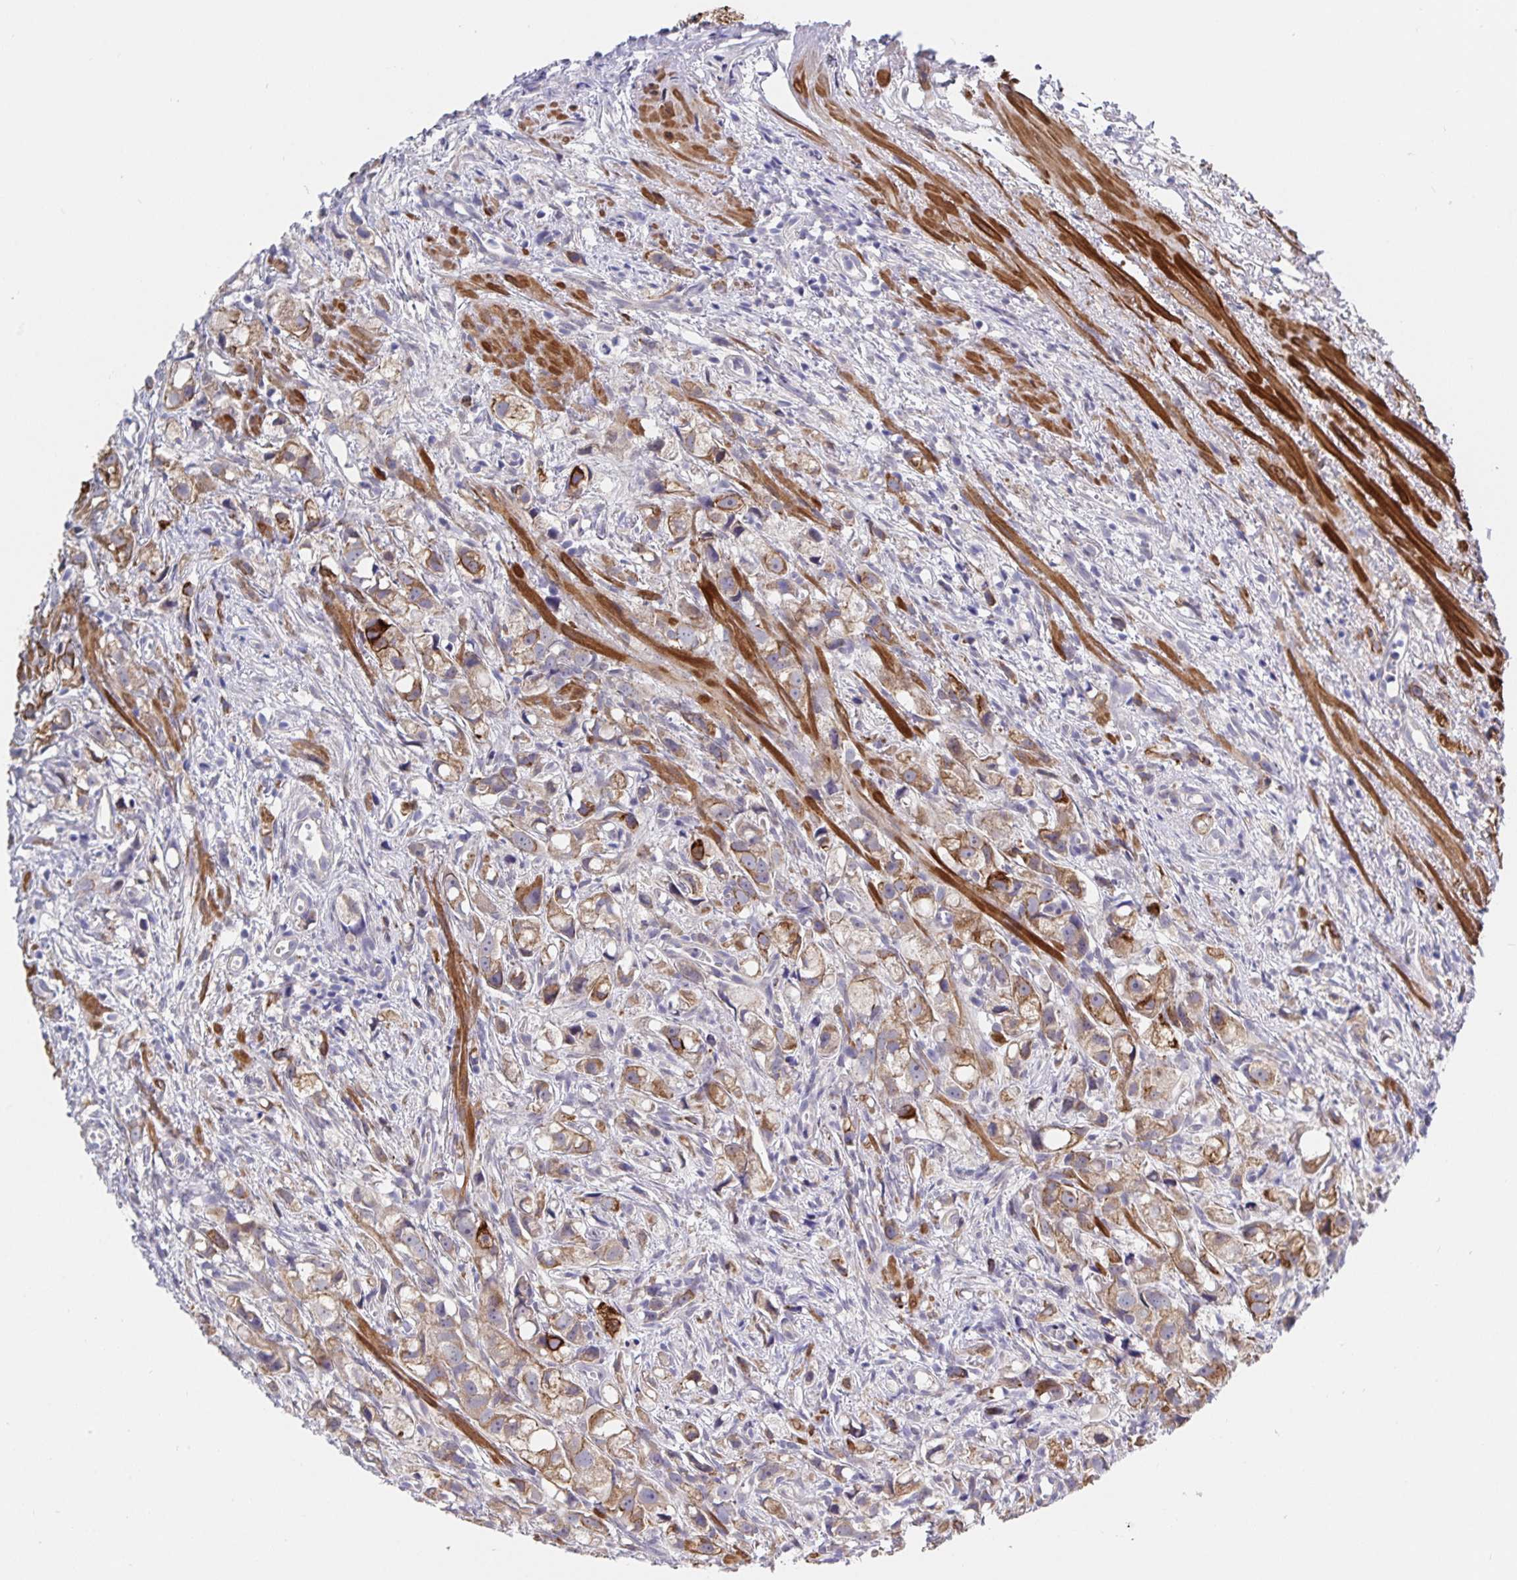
{"staining": {"intensity": "moderate", "quantity": ">75%", "location": "cytoplasmic/membranous"}, "tissue": "prostate cancer", "cell_type": "Tumor cells", "image_type": "cancer", "snomed": [{"axis": "morphology", "description": "Adenocarcinoma, High grade"}, {"axis": "topography", "description": "Prostate"}], "caption": "This image reveals IHC staining of human prostate cancer (high-grade adenocarcinoma), with medium moderate cytoplasmic/membranous positivity in approximately >75% of tumor cells.", "gene": "ZIK1", "patient": {"sex": "male", "age": 75}}